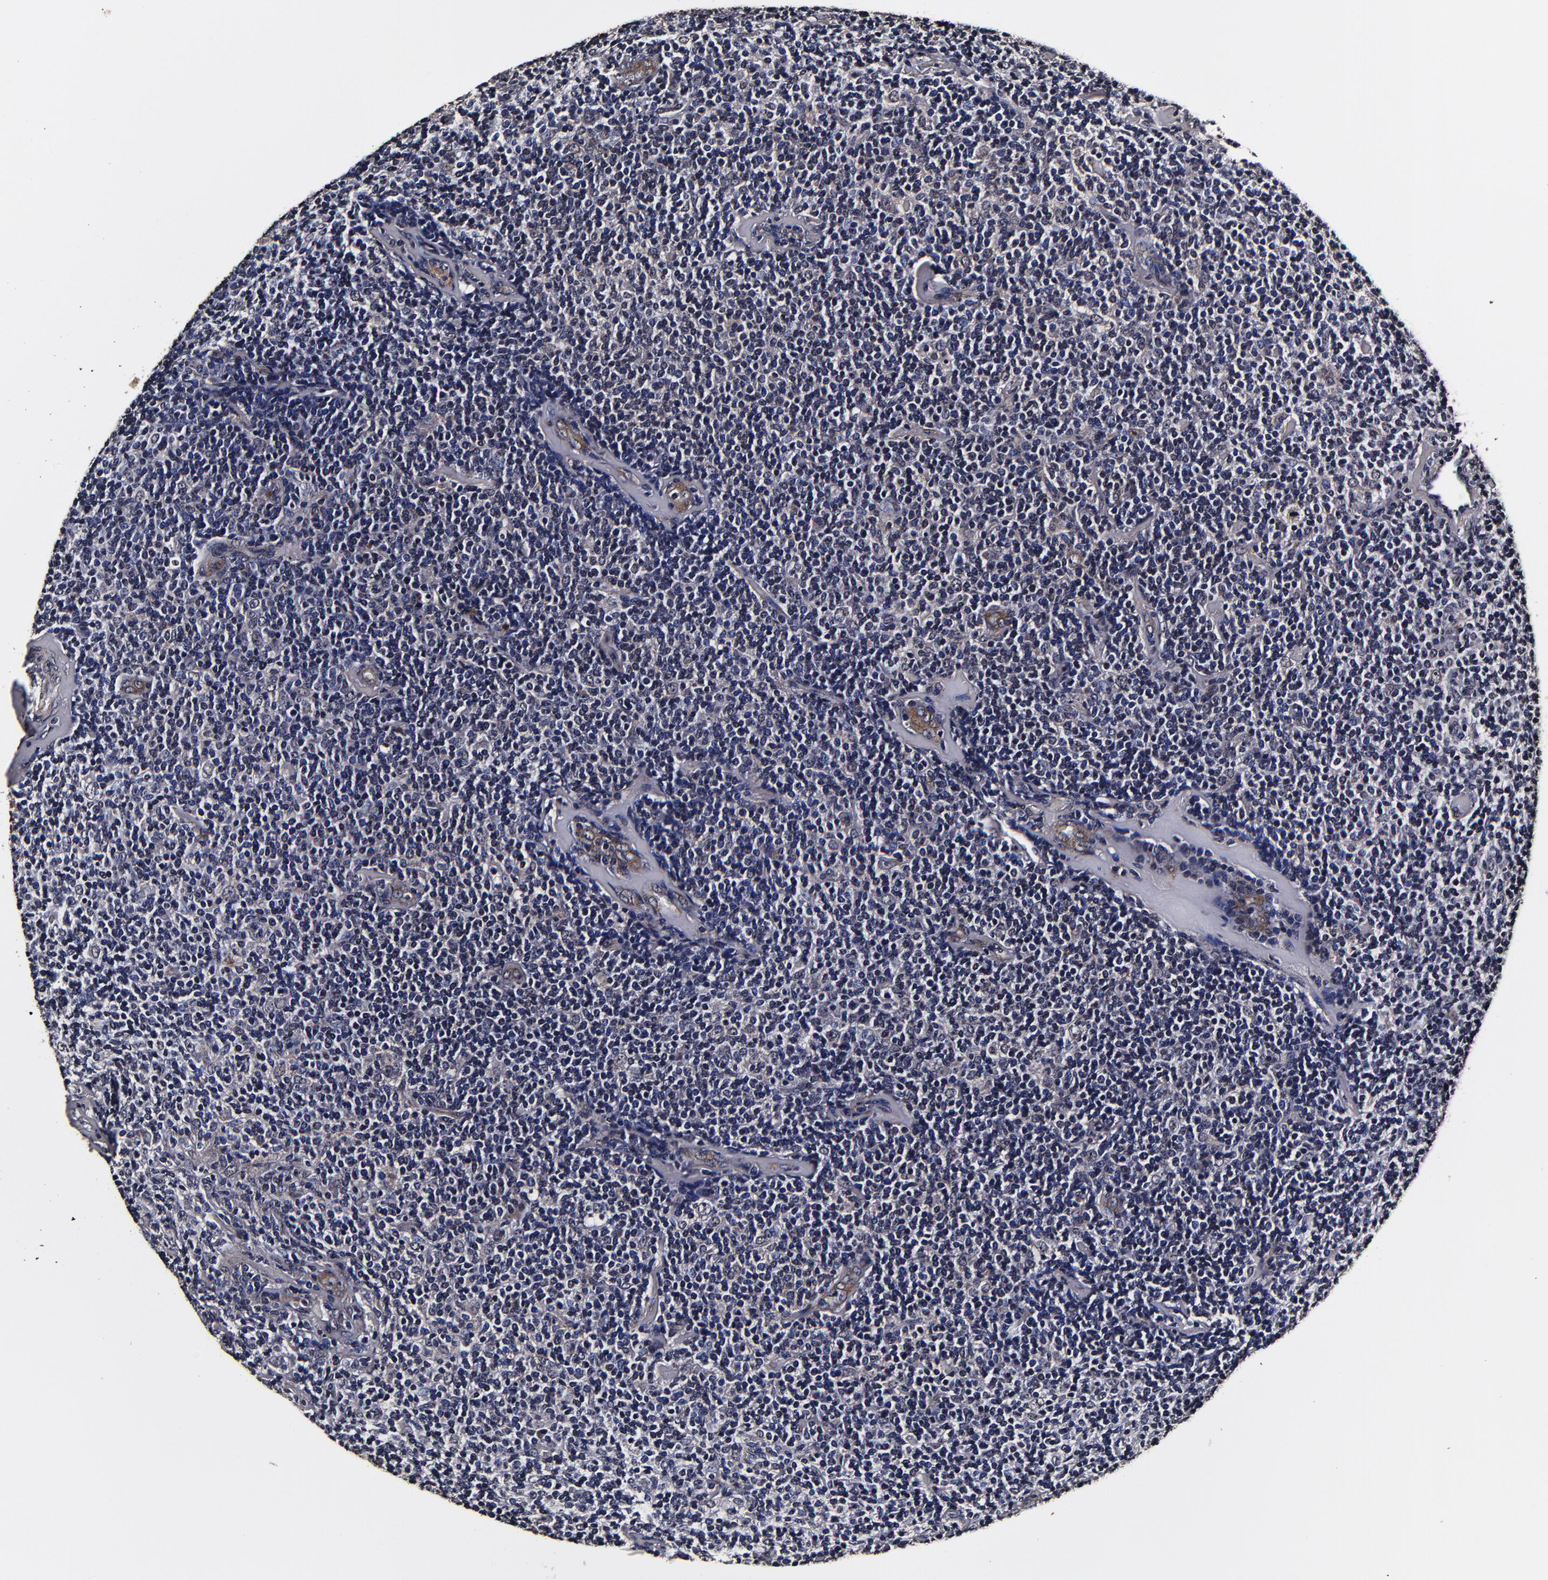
{"staining": {"intensity": "negative", "quantity": "none", "location": "none"}, "tissue": "lymphoma", "cell_type": "Tumor cells", "image_type": "cancer", "snomed": [{"axis": "morphology", "description": "Malignant lymphoma, non-Hodgkin's type, Low grade"}, {"axis": "topography", "description": "Lymph node"}], "caption": "This is a histopathology image of IHC staining of low-grade malignant lymphoma, non-Hodgkin's type, which shows no expression in tumor cells.", "gene": "MMP15", "patient": {"sex": "female", "age": 56}}